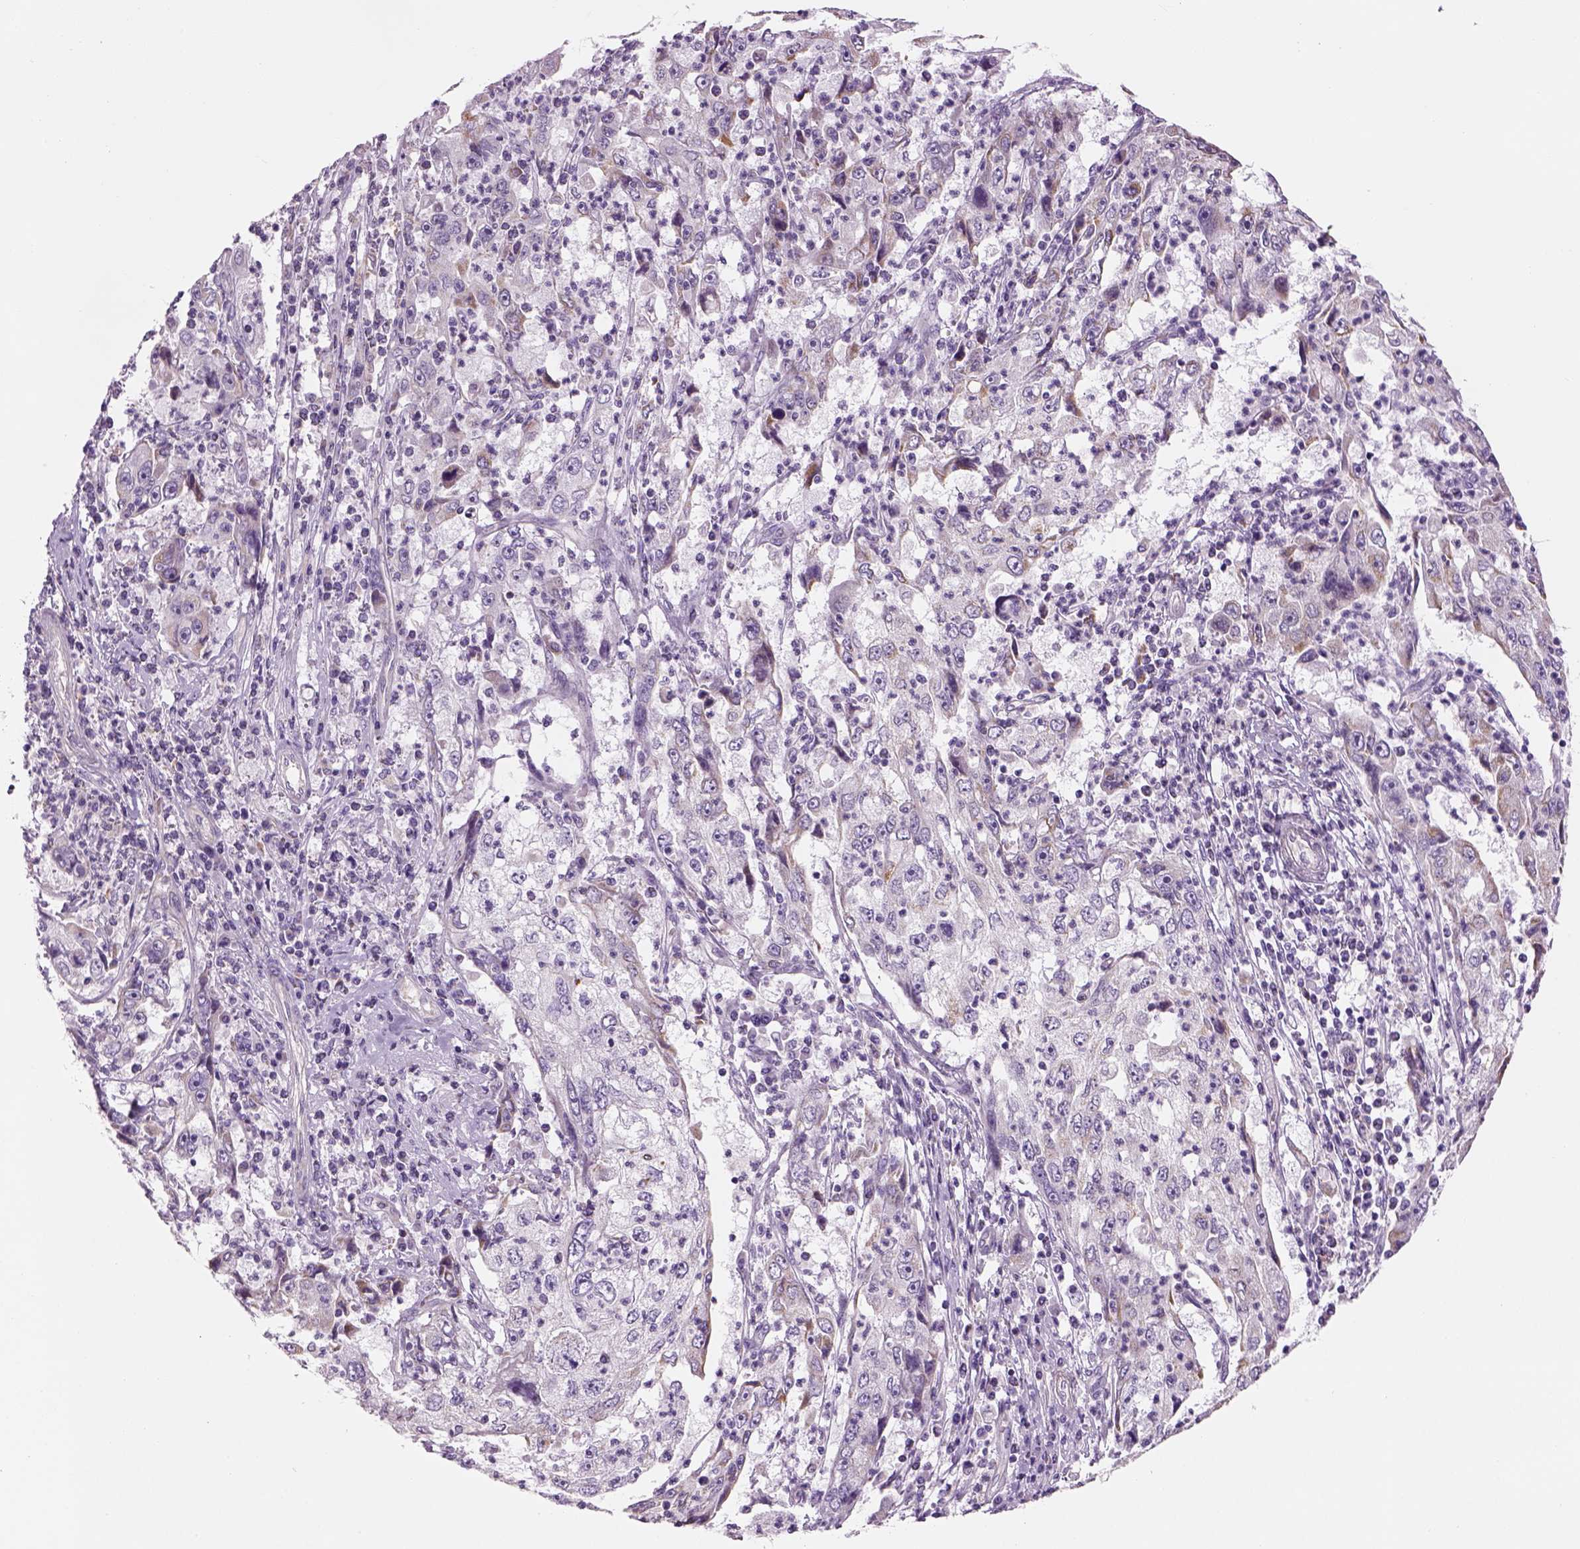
{"staining": {"intensity": "moderate", "quantity": "<25%", "location": "cytoplasmic/membranous"}, "tissue": "cervical cancer", "cell_type": "Tumor cells", "image_type": "cancer", "snomed": [{"axis": "morphology", "description": "Squamous cell carcinoma, NOS"}, {"axis": "topography", "description": "Cervix"}], "caption": "A brown stain shows moderate cytoplasmic/membranous positivity of a protein in human cervical cancer (squamous cell carcinoma) tumor cells.", "gene": "IFT52", "patient": {"sex": "female", "age": 36}}